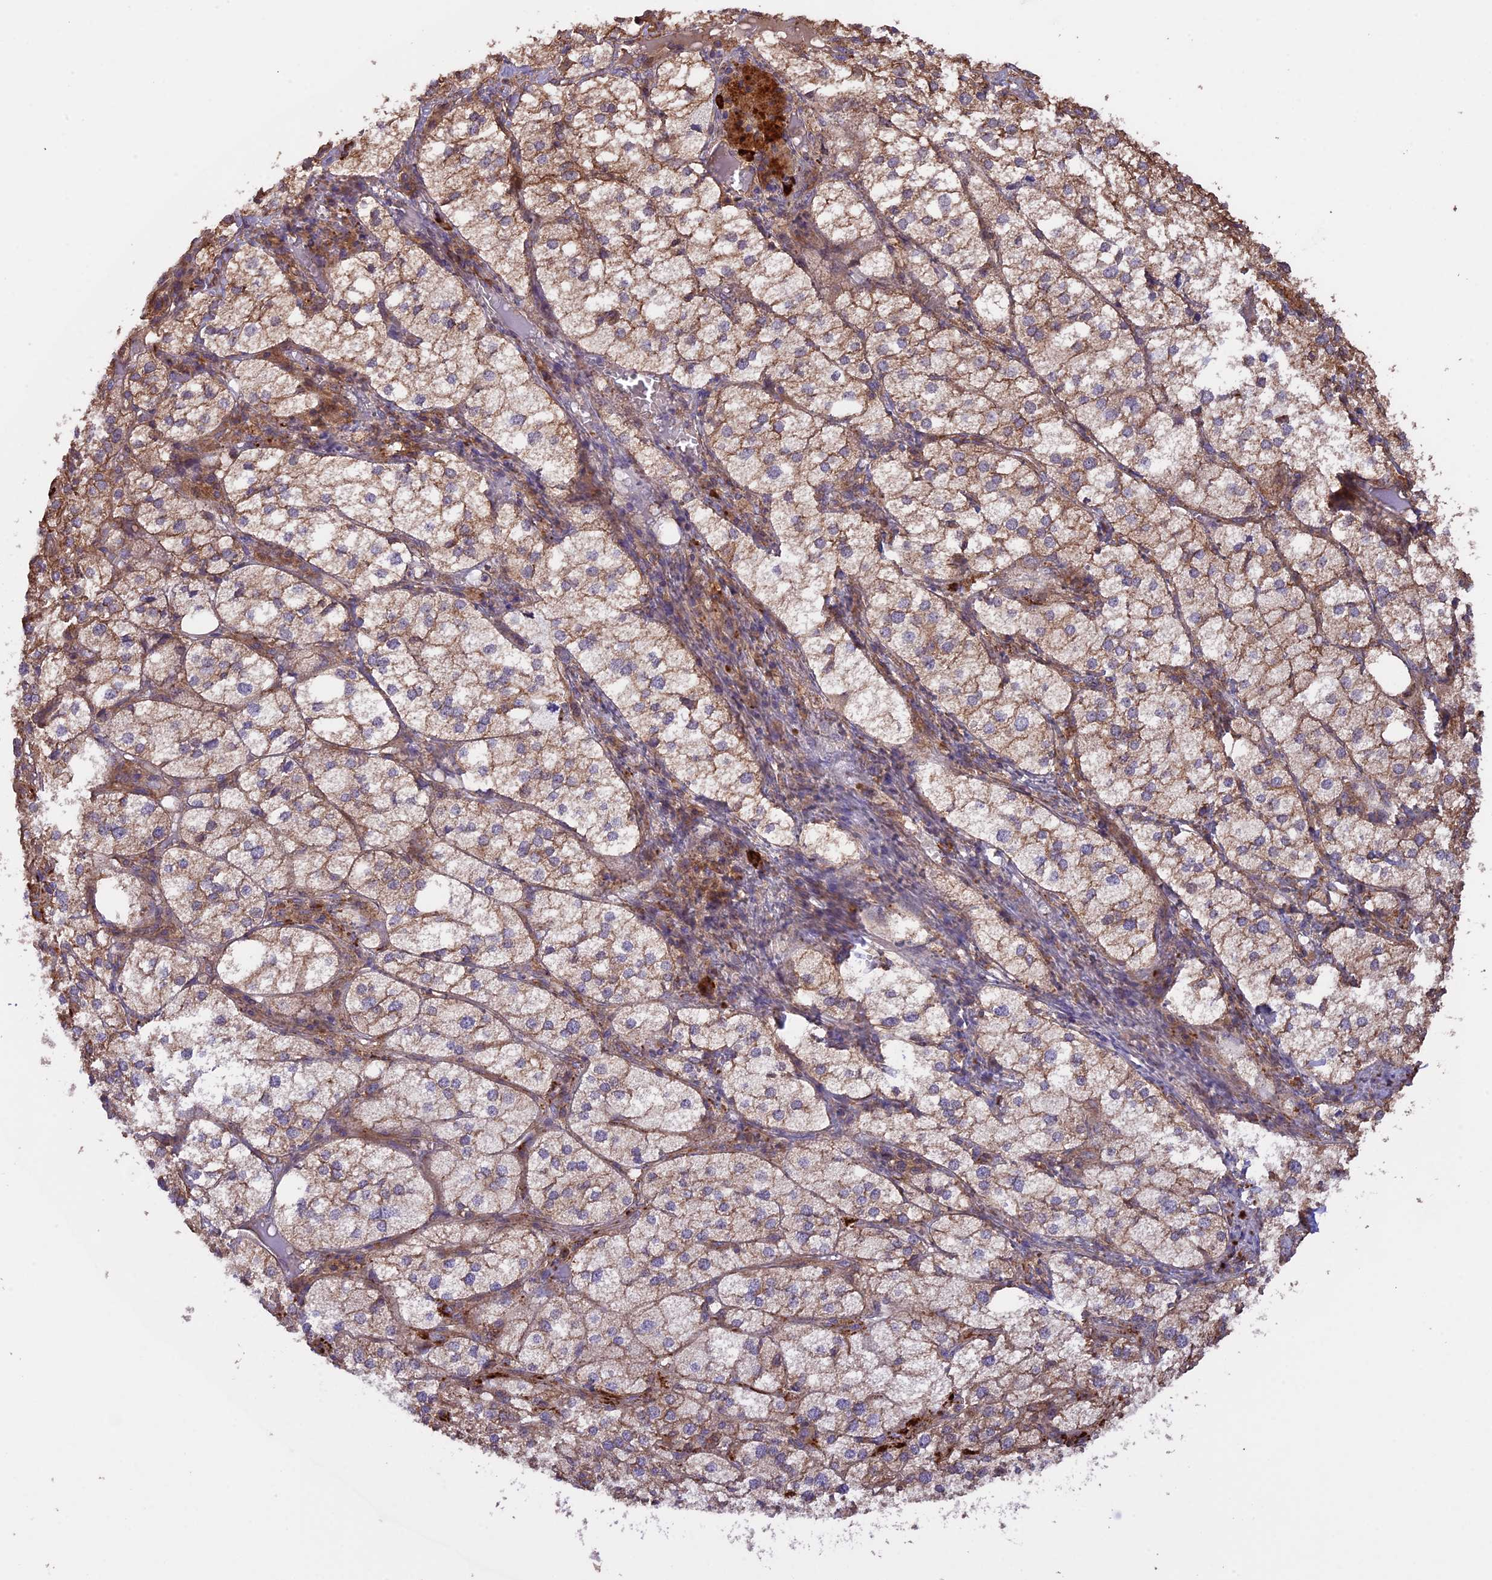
{"staining": {"intensity": "strong", "quantity": "25%-75%", "location": "cytoplasmic/membranous"}, "tissue": "adrenal gland", "cell_type": "Glandular cells", "image_type": "normal", "snomed": [{"axis": "morphology", "description": "Normal tissue, NOS"}, {"axis": "topography", "description": "Adrenal gland"}], "caption": "Strong cytoplasmic/membranous protein staining is appreciated in about 25%-75% of glandular cells in adrenal gland.", "gene": "GAS8", "patient": {"sex": "female", "age": 61}}